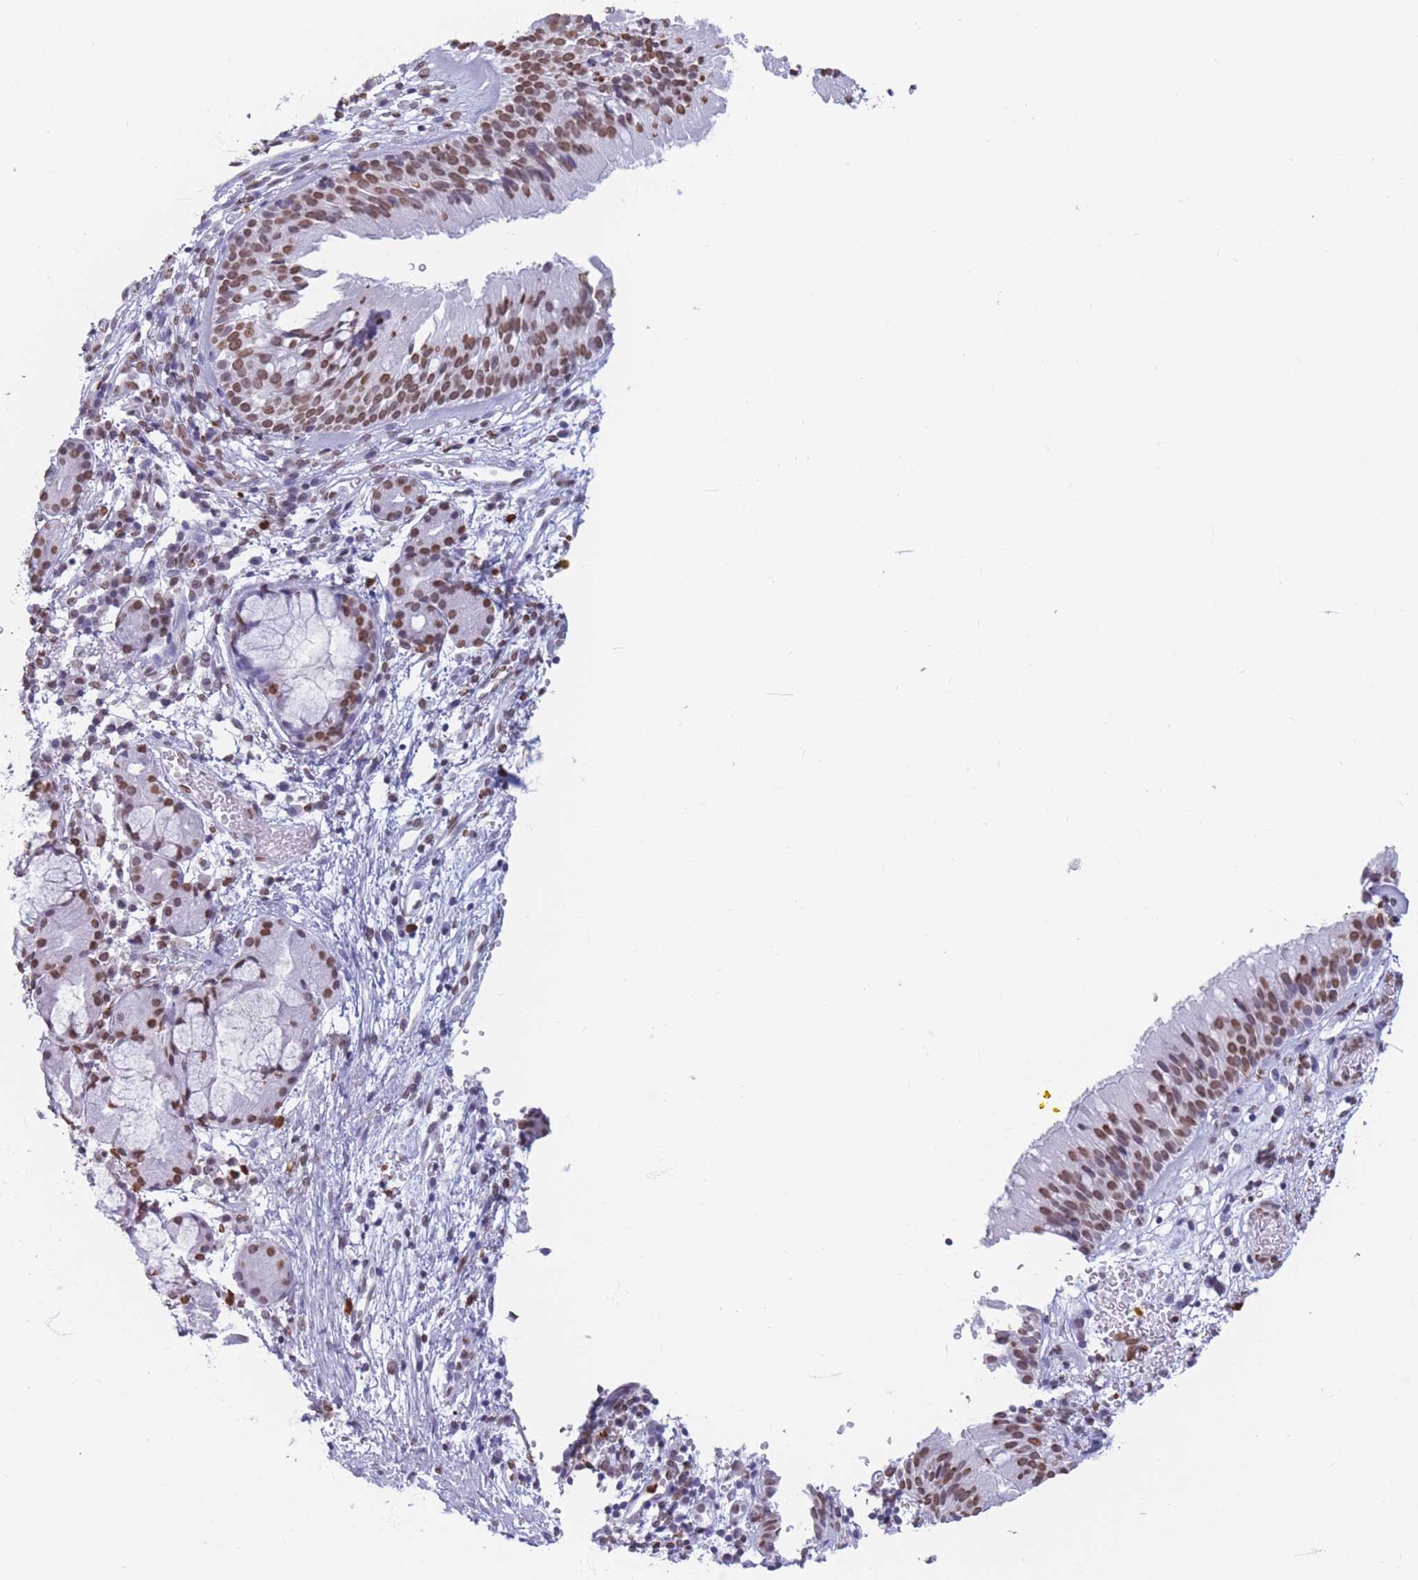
{"staining": {"intensity": "moderate", "quantity": ">75%", "location": "nuclear"}, "tissue": "nasopharynx", "cell_type": "Respiratory epithelial cells", "image_type": "normal", "snomed": [{"axis": "morphology", "description": "Normal tissue, NOS"}, {"axis": "topography", "description": "Nasopharynx"}], "caption": "Immunohistochemical staining of normal human nasopharynx reveals moderate nuclear protein positivity in approximately >75% of respiratory epithelial cells.", "gene": "RYK", "patient": {"sex": "male", "age": 65}}